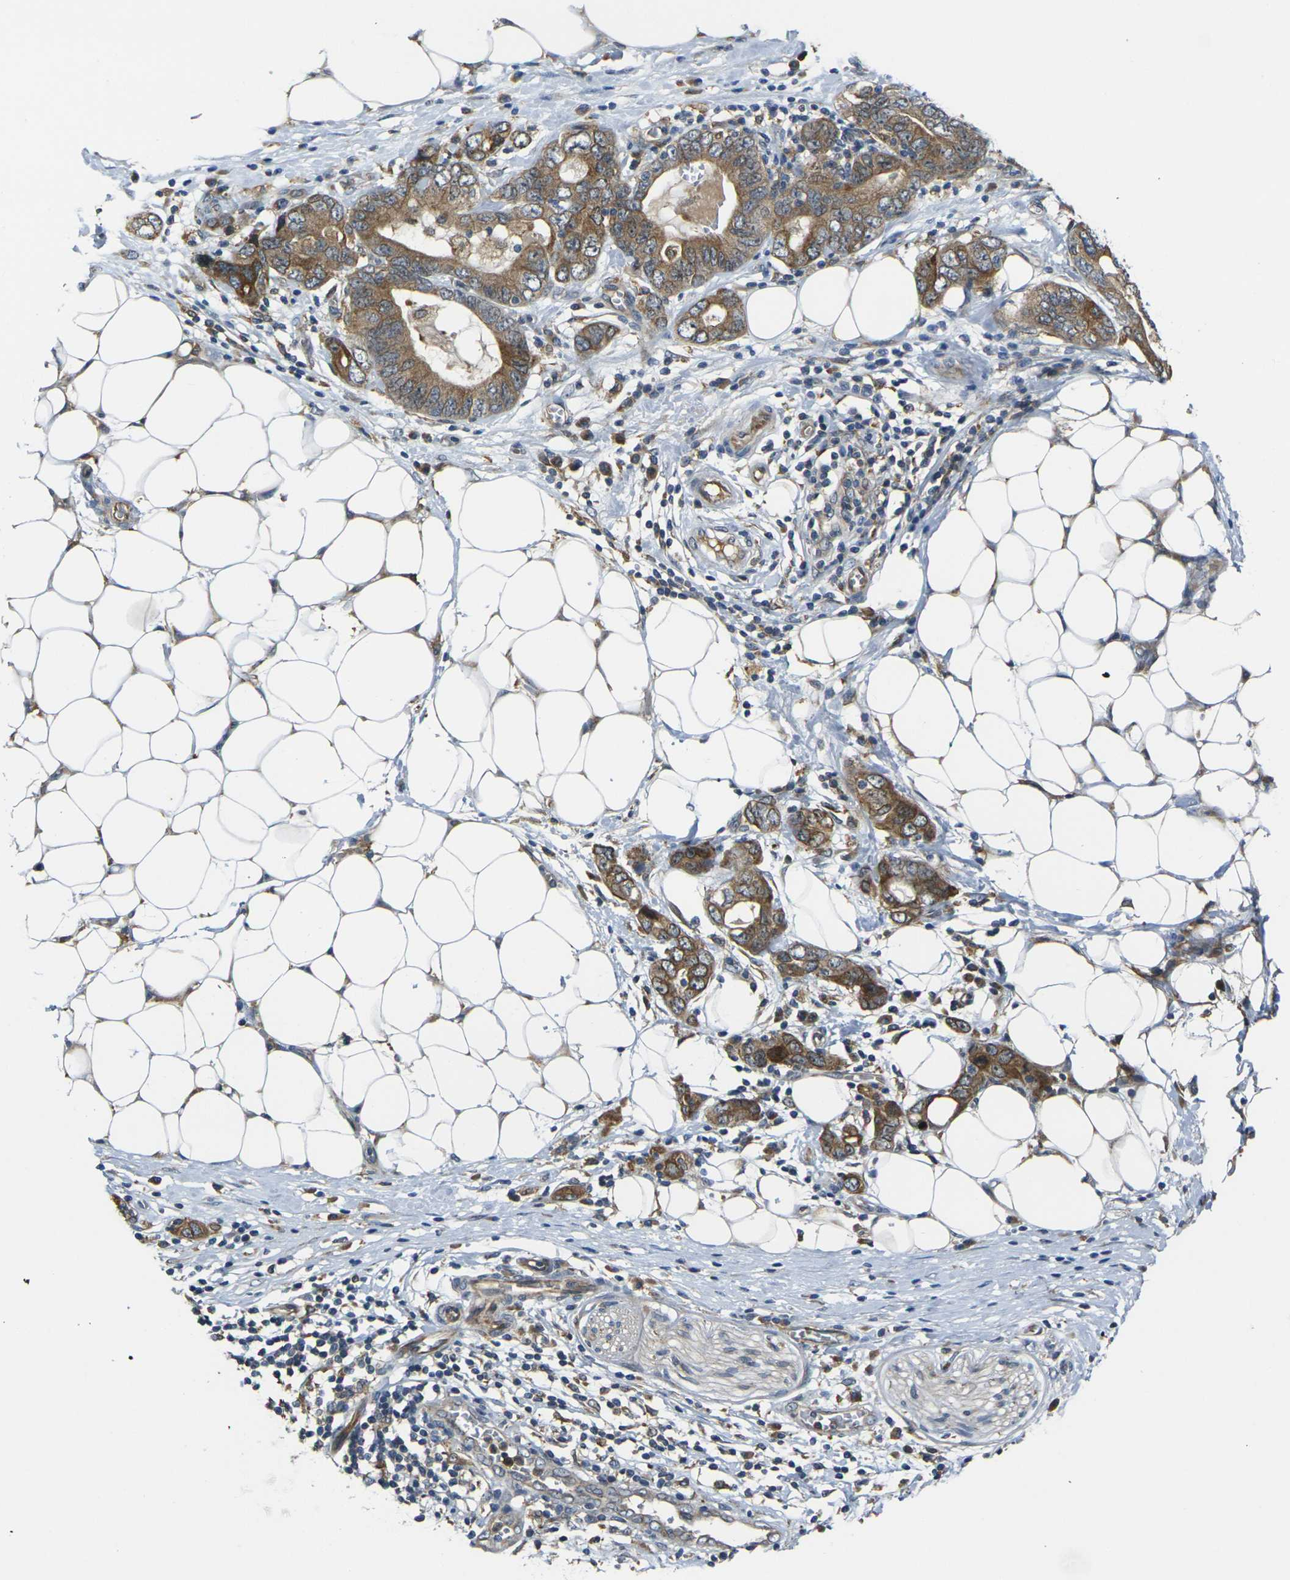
{"staining": {"intensity": "strong", "quantity": ">75%", "location": "cytoplasmic/membranous"}, "tissue": "stomach cancer", "cell_type": "Tumor cells", "image_type": "cancer", "snomed": [{"axis": "morphology", "description": "Adenocarcinoma, NOS"}, {"axis": "topography", "description": "Stomach, lower"}], "caption": "Immunohistochemical staining of stomach cancer exhibits strong cytoplasmic/membranous protein expression in about >75% of tumor cells.", "gene": "FZD1", "patient": {"sex": "female", "age": 93}}